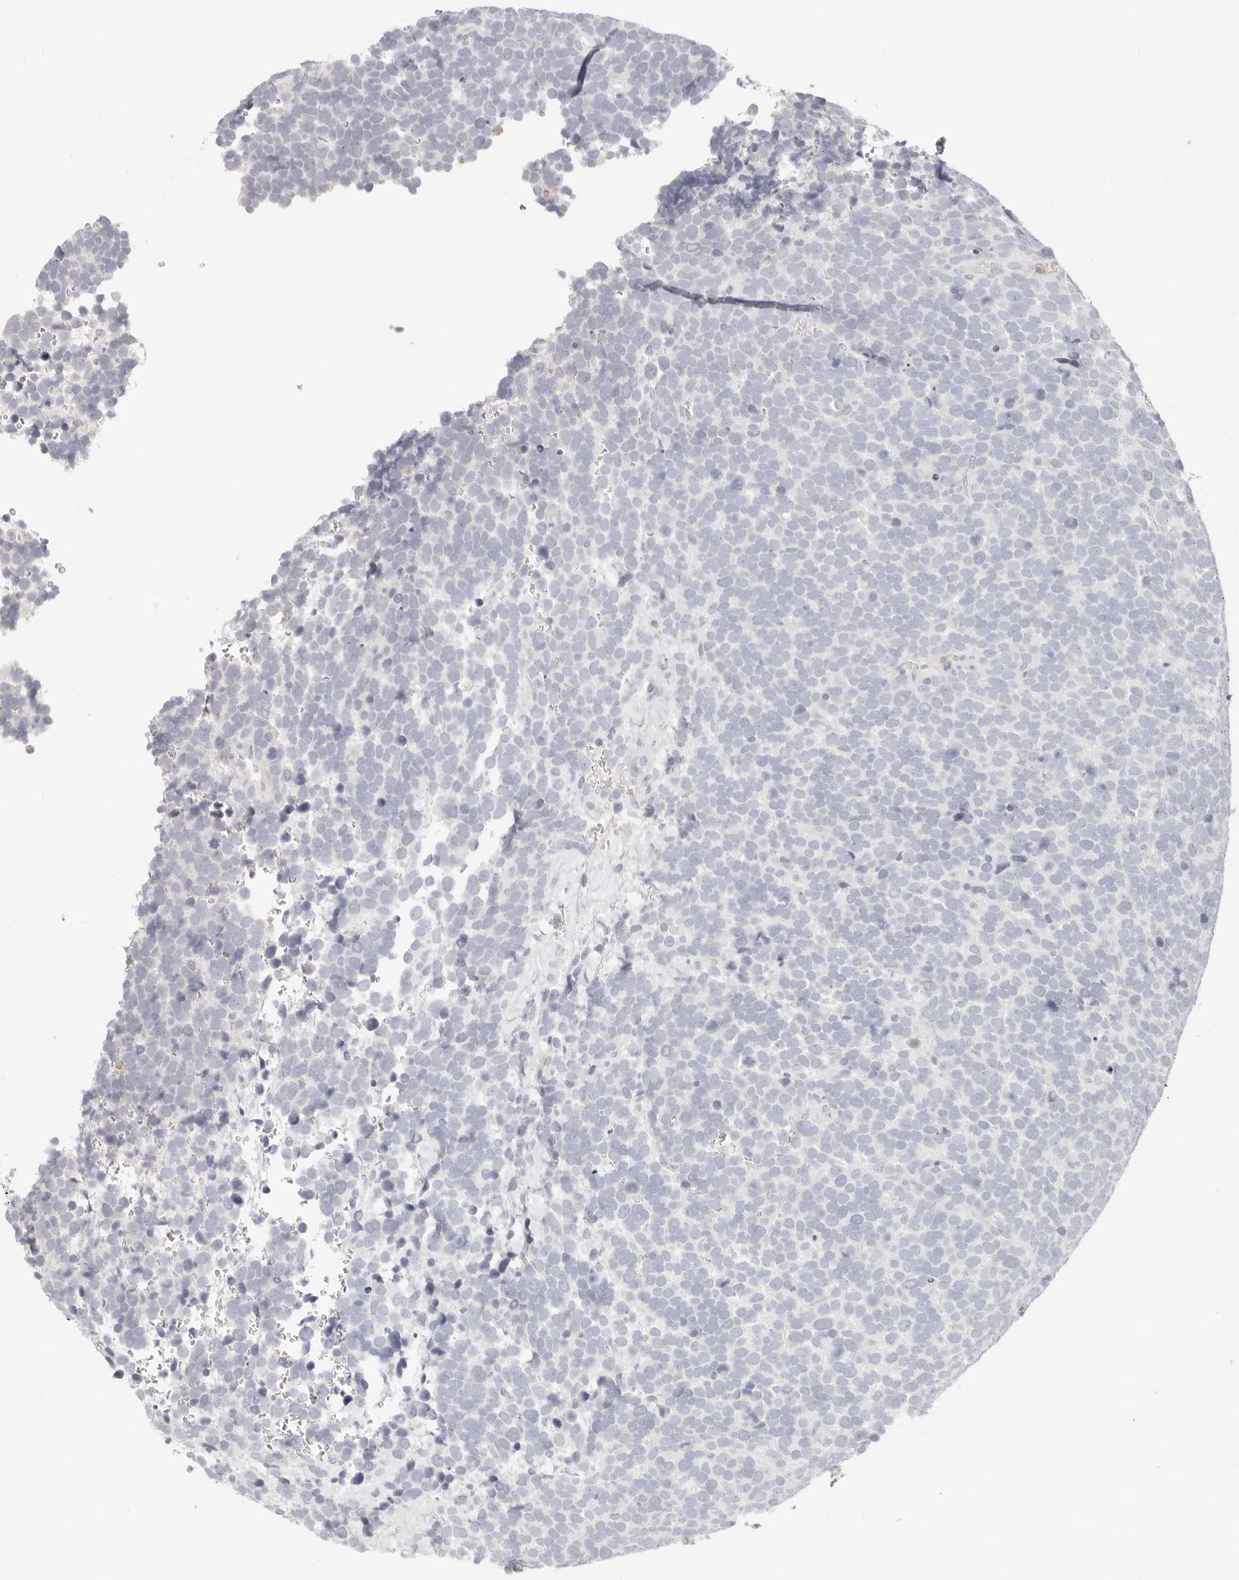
{"staining": {"intensity": "negative", "quantity": "none", "location": "none"}, "tissue": "urothelial cancer", "cell_type": "Tumor cells", "image_type": "cancer", "snomed": [{"axis": "morphology", "description": "Urothelial carcinoma, High grade"}, {"axis": "topography", "description": "Urinary bladder"}], "caption": "The micrograph demonstrates no significant expression in tumor cells of high-grade urothelial carcinoma. (DAB (3,3'-diaminobenzidine) immunohistochemistry (IHC), high magnification).", "gene": "ASCL1", "patient": {"sex": "female", "age": 82}}